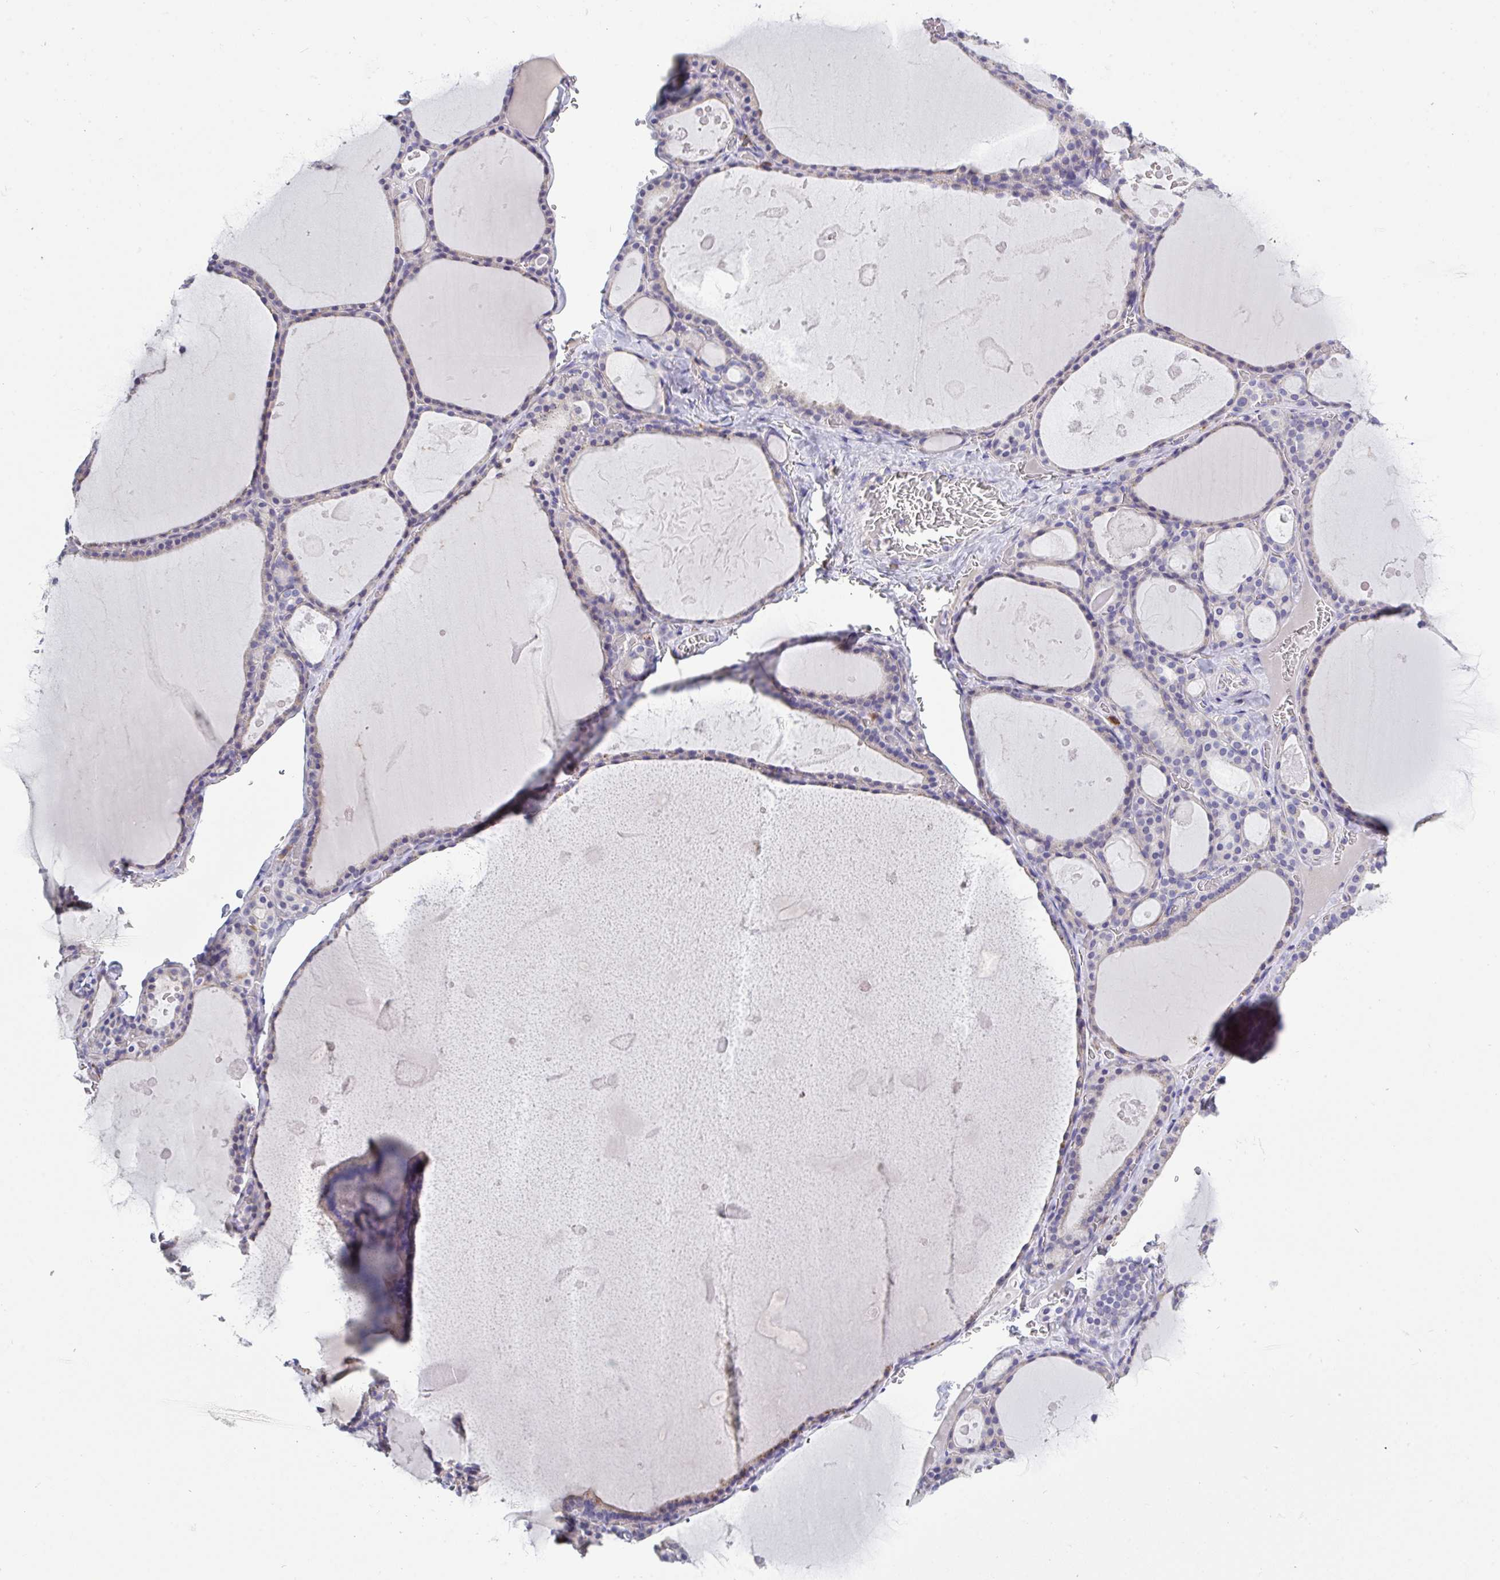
{"staining": {"intensity": "negative", "quantity": "none", "location": "none"}, "tissue": "thyroid gland", "cell_type": "Glandular cells", "image_type": "normal", "snomed": [{"axis": "morphology", "description": "Normal tissue, NOS"}, {"axis": "topography", "description": "Thyroid gland"}], "caption": "Image shows no protein expression in glandular cells of normal thyroid gland. (DAB (3,3'-diaminobenzidine) immunohistochemistry (IHC) visualized using brightfield microscopy, high magnification).", "gene": "LRRC58", "patient": {"sex": "male", "age": 56}}